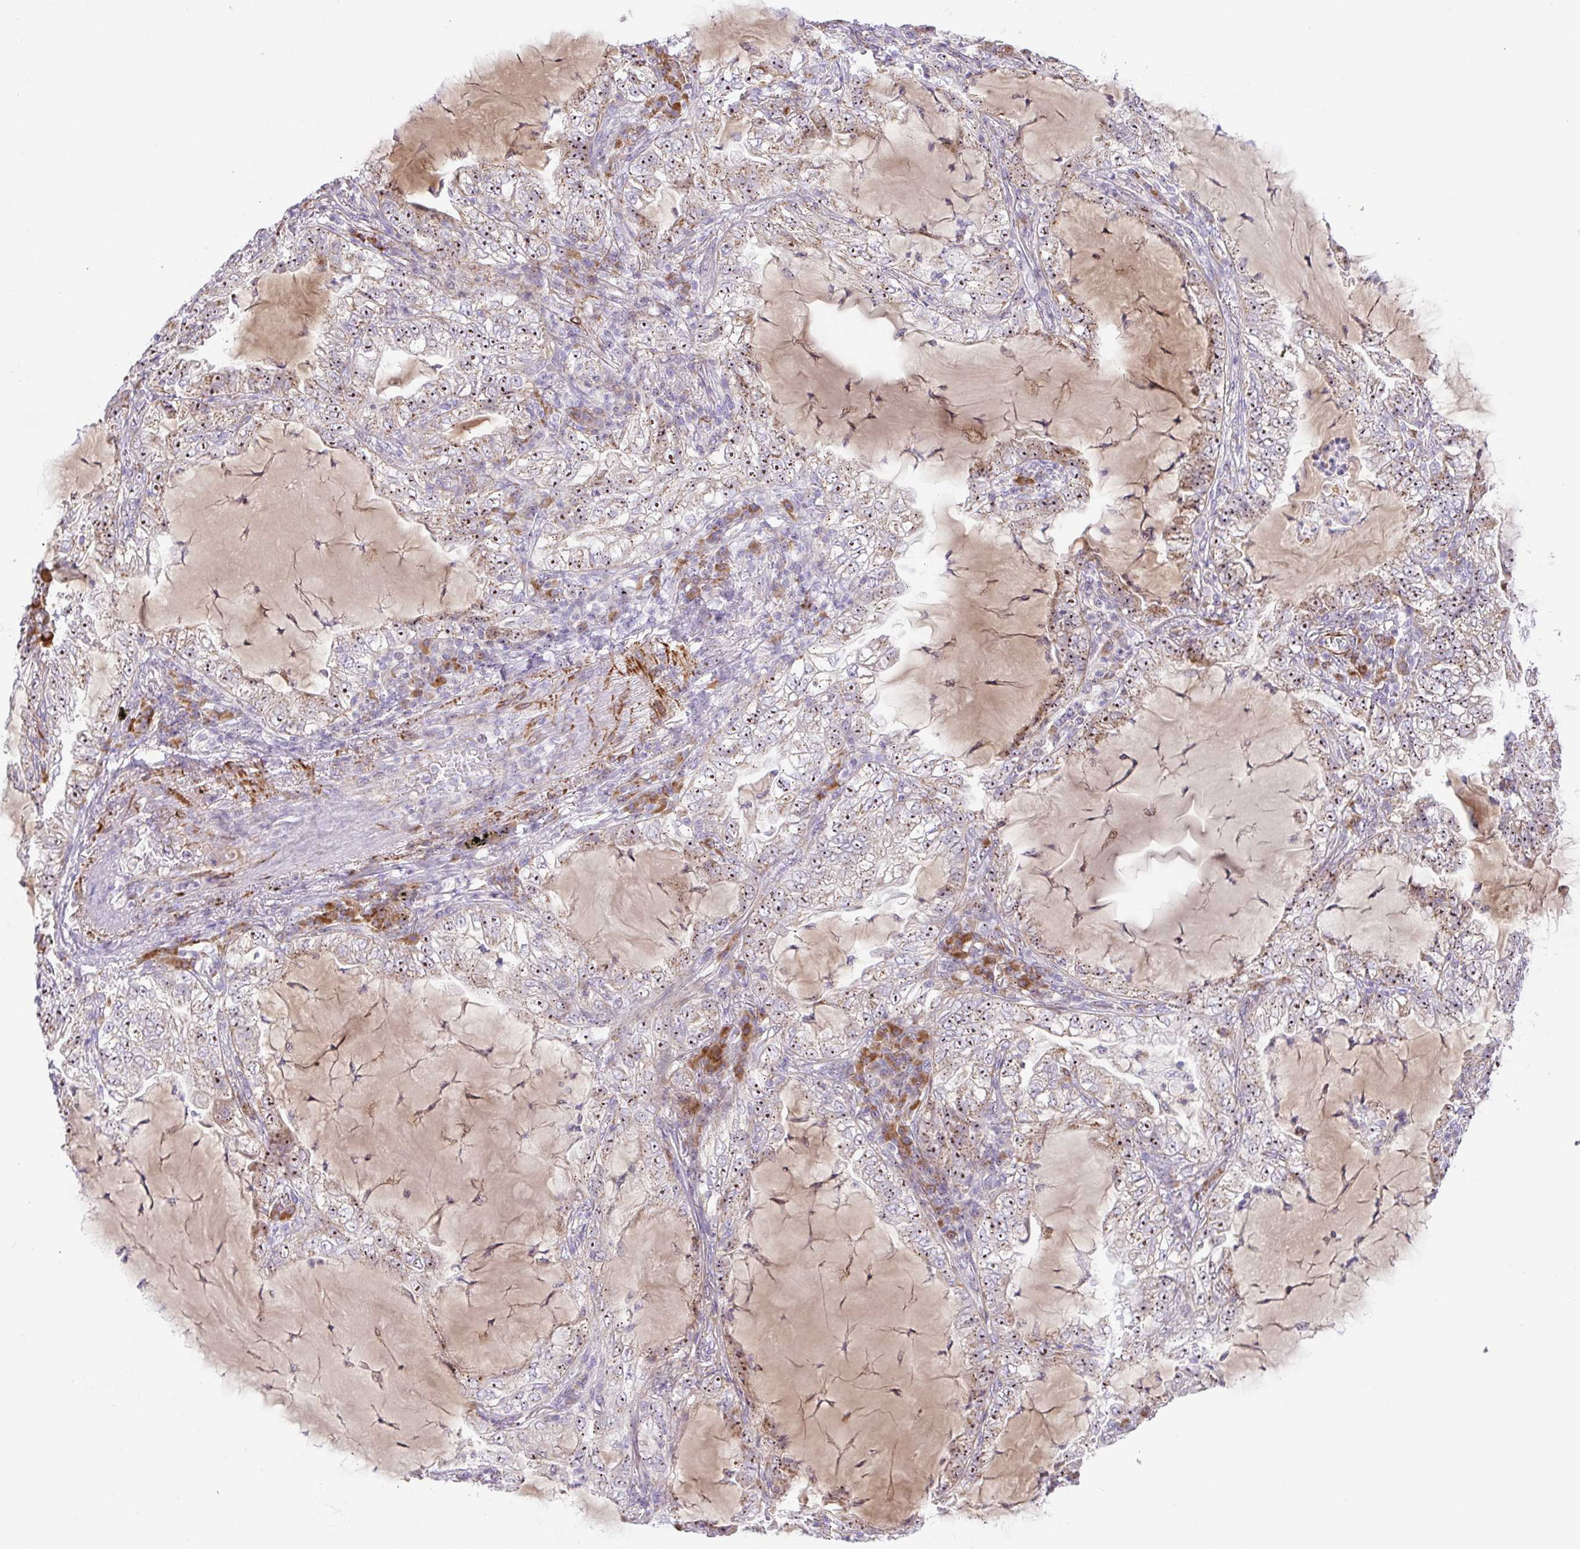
{"staining": {"intensity": "moderate", "quantity": ">75%", "location": "cytoplasmic/membranous,nuclear"}, "tissue": "lung cancer", "cell_type": "Tumor cells", "image_type": "cancer", "snomed": [{"axis": "morphology", "description": "Adenocarcinoma, NOS"}, {"axis": "topography", "description": "Lung"}], "caption": "Lung adenocarcinoma was stained to show a protein in brown. There is medium levels of moderate cytoplasmic/membranous and nuclear staining in approximately >75% of tumor cells. (brown staining indicates protein expression, while blue staining denotes nuclei).", "gene": "CHDH", "patient": {"sex": "female", "age": 73}}